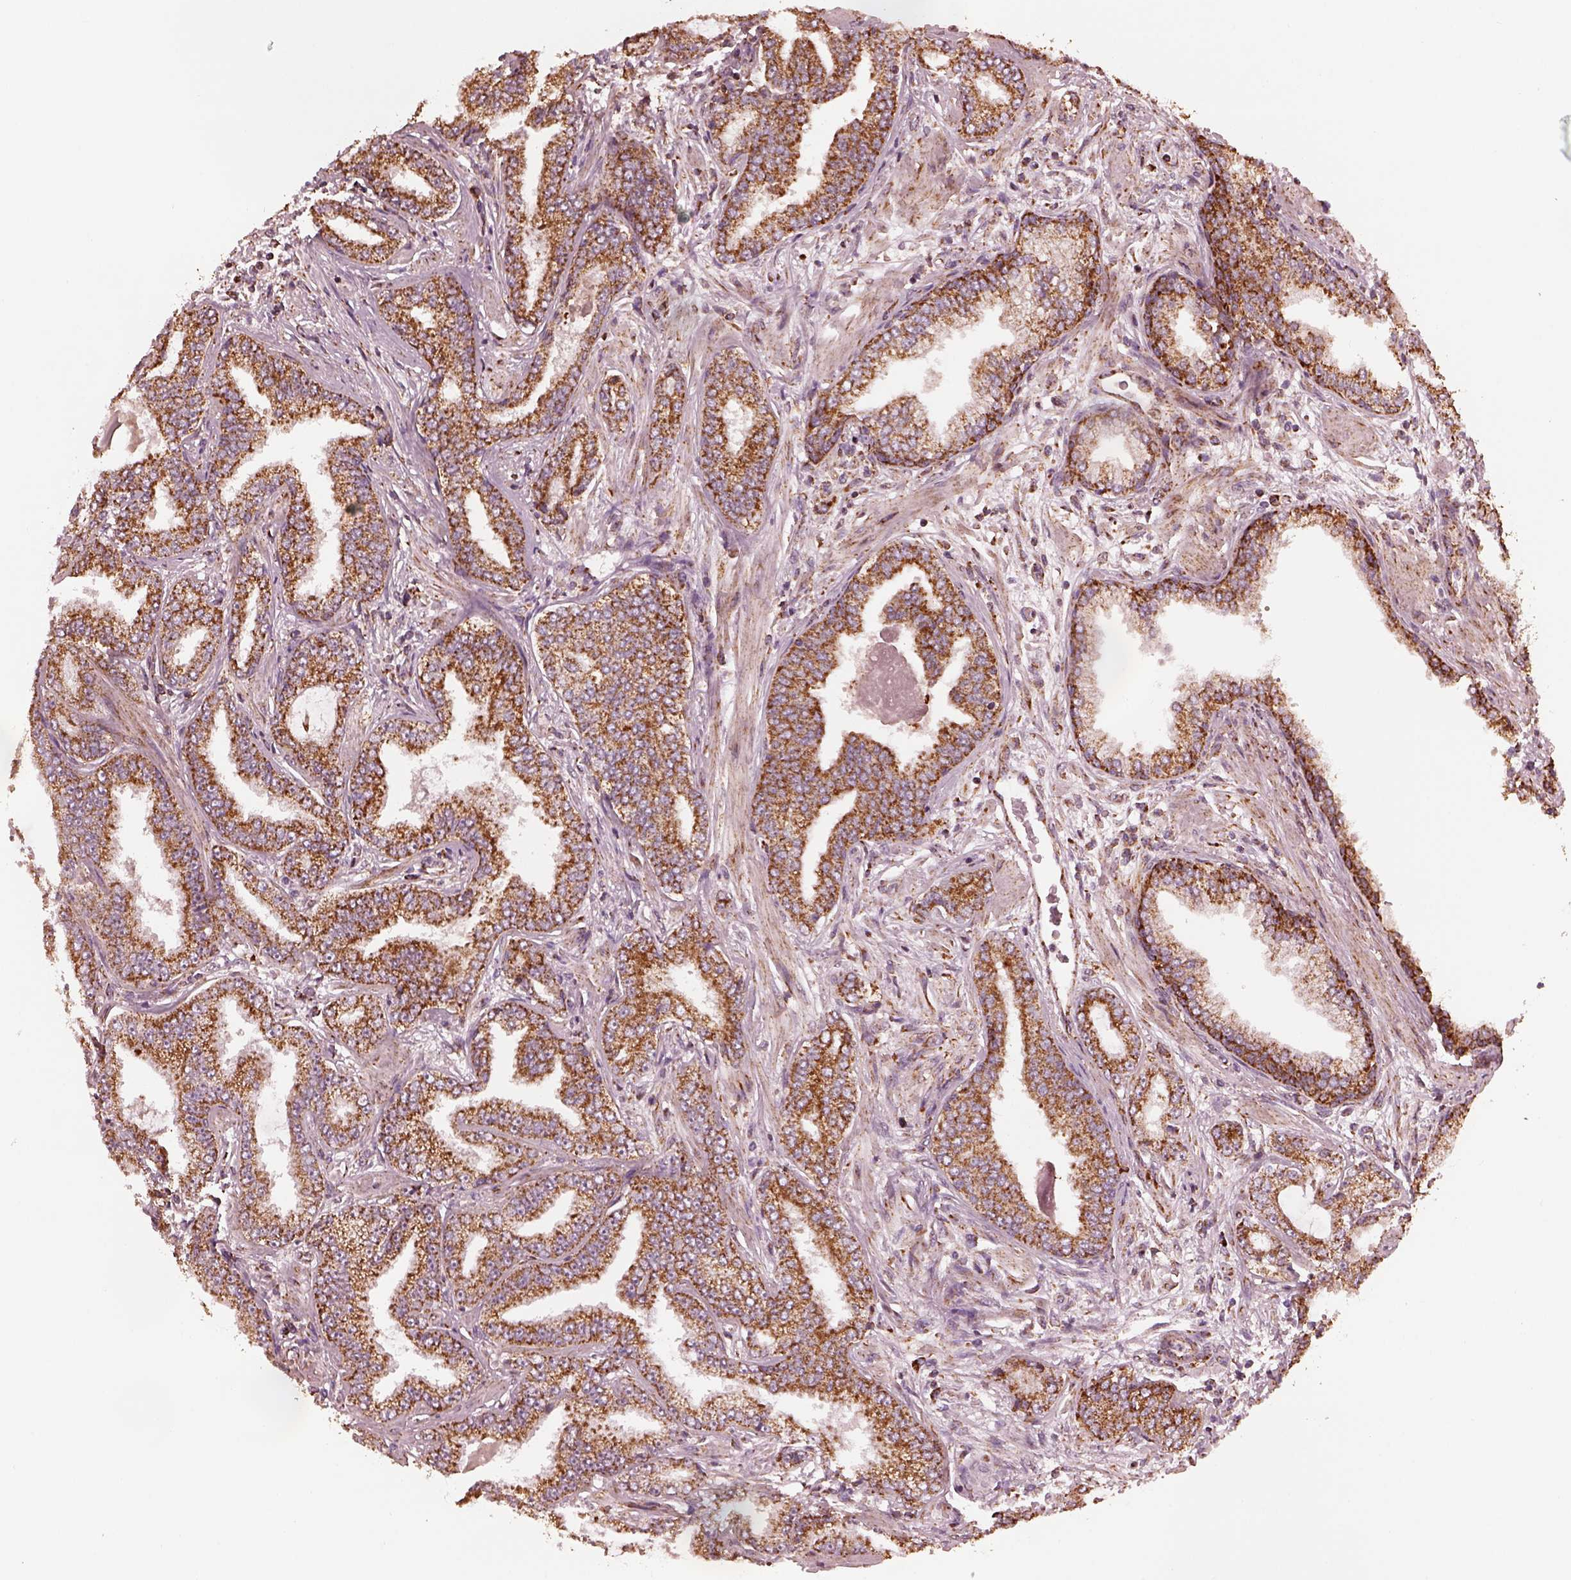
{"staining": {"intensity": "strong", "quantity": ">75%", "location": "cytoplasmic/membranous"}, "tissue": "prostate cancer", "cell_type": "Tumor cells", "image_type": "cancer", "snomed": [{"axis": "morphology", "description": "Adenocarcinoma, Low grade"}, {"axis": "topography", "description": "Prostate"}], "caption": "Immunohistochemistry (IHC) photomicrograph of human prostate cancer (adenocarcinoma (low-grade)) stained for a protein (brown), which exhibits high levels of strong cytoplasmic/membranous staining in approximately >75% of tumor cells.", "gene": "NDUFB10", "patient": {"sex": "male", "age": 55}}